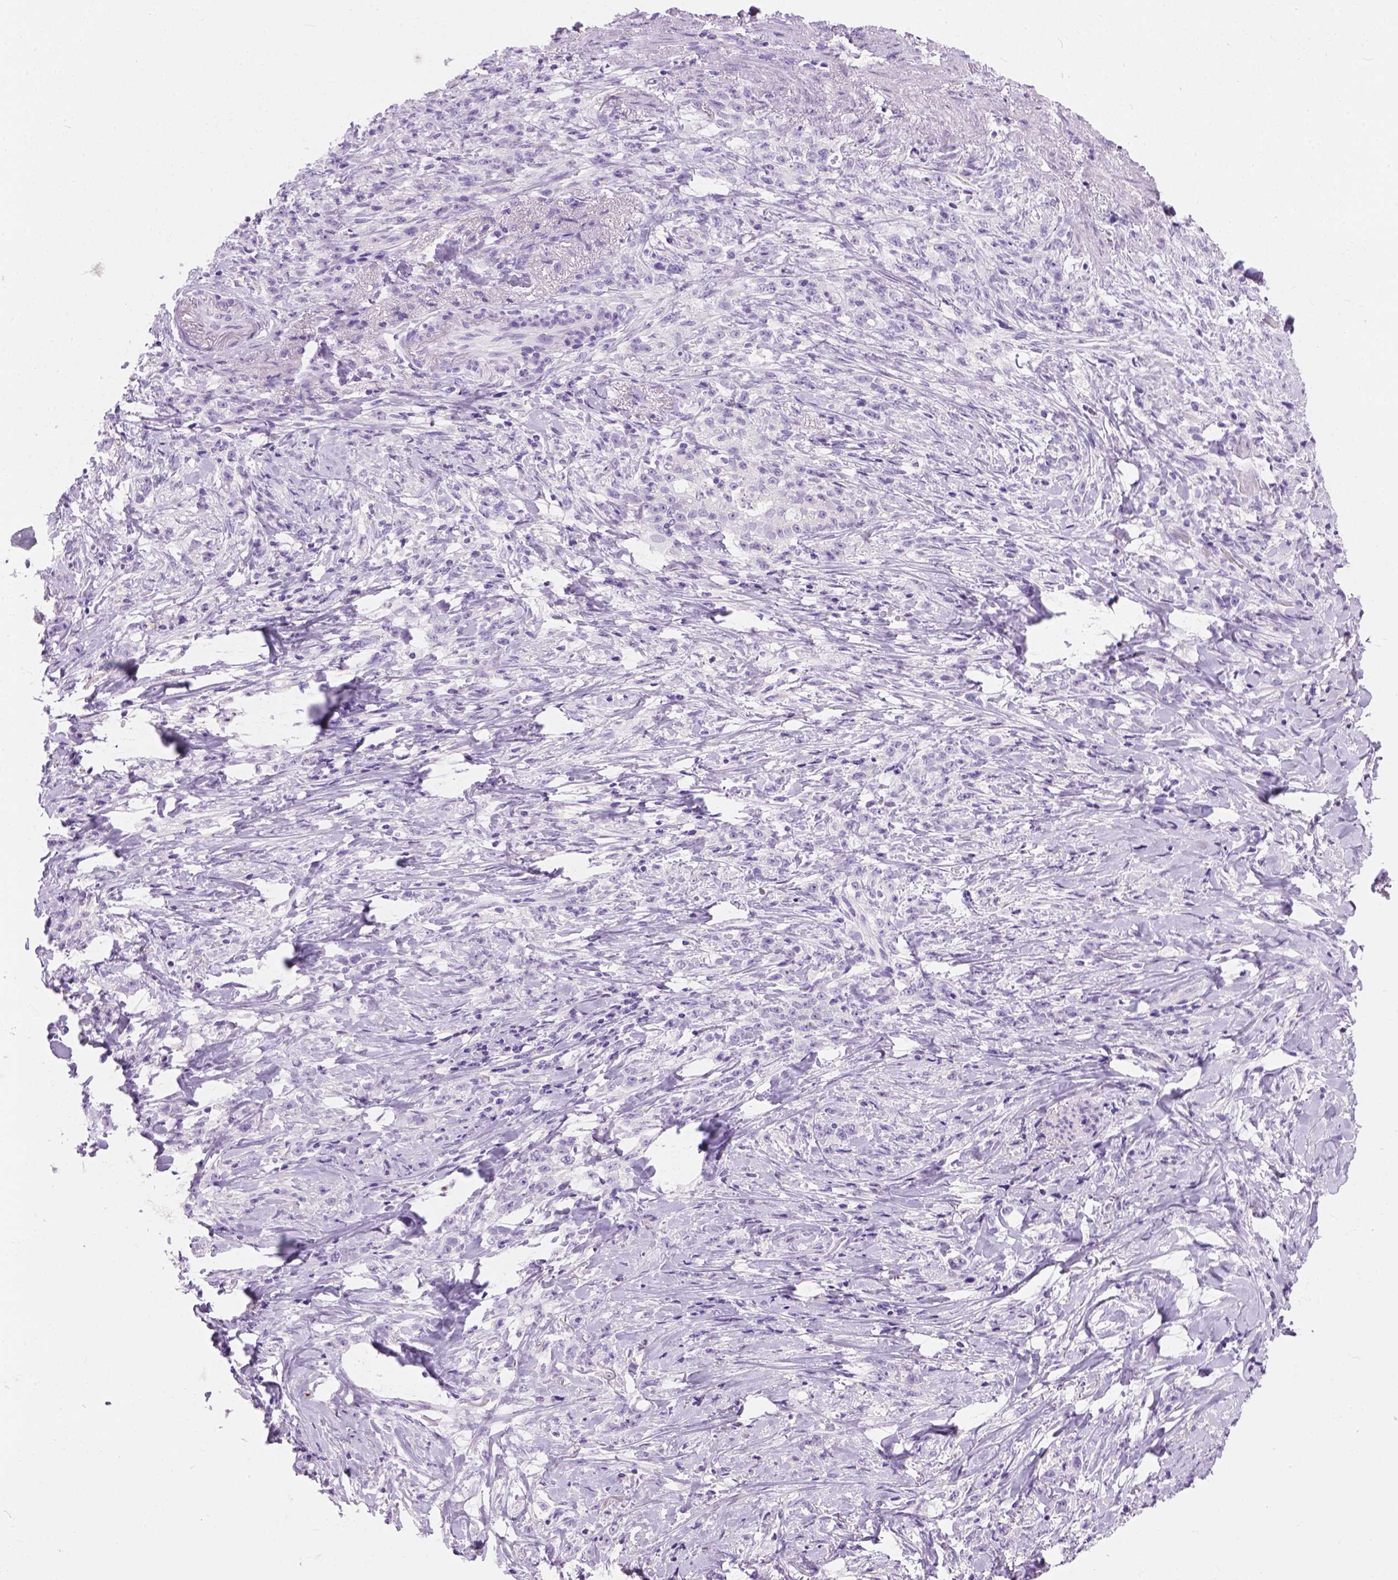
{"staining": {"intensity": "negative", "quantity": "none", "location": "none"}, "tissue": "stomach cancer", "cell_type": "Tumor cells", "image_type": "cancer", "snomed": [{"axis": "morphology", "description": "Adenocarcinoma, NOS"}, {"axis": "topography", "description": "Stomach, lower"}], "caption": "An IHC histopathology image of stomach adenocarcinoma is shown. There is no staining in tumor cells of stomach adenocarcinoma.", "gene": "TMEM38A", "patient": {"sex": "male", "age": 88}}